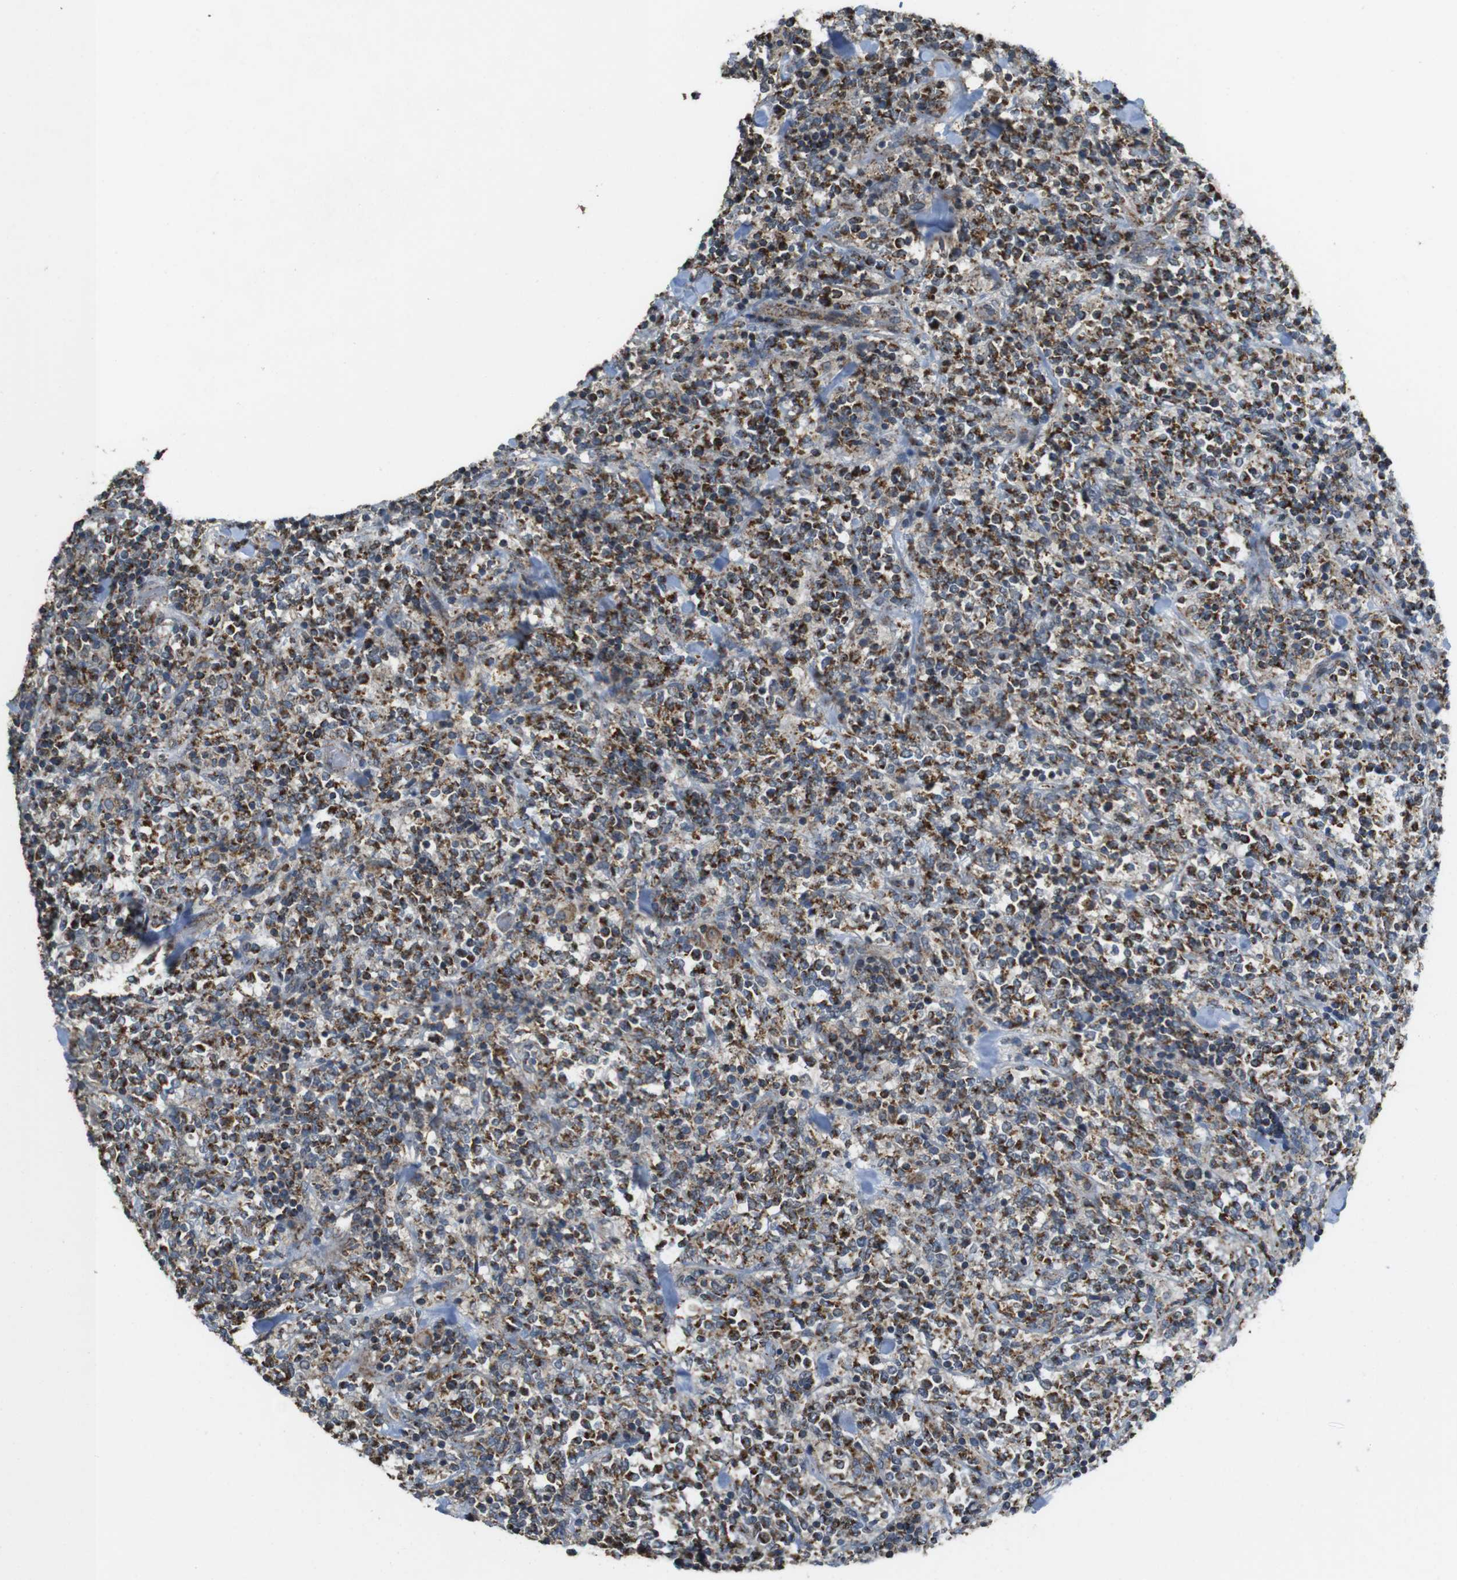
{"staining": {"intensity": "moderate", "quantity": "25%-75%", "location": "cytoplasmic/membranous"}, "tissue": "lymphoma", "cell_type": "Tumor cells", "image_type": "cancer", "snomed": [{"axis": "morphology", "description": "Malignant lymphoma, non-Hodgkin's type, High grade"}, {"axis": "topography", "description": "Soft tissue"}], "caption": "Human lymphoma stained for a protein (brown) reveals moderate cytoplasmic/membranous positive staining in approximately 25%-75% of tumor cells.", "gene": "CALHM2", "patient": {"sex": "male", "age": 18}}